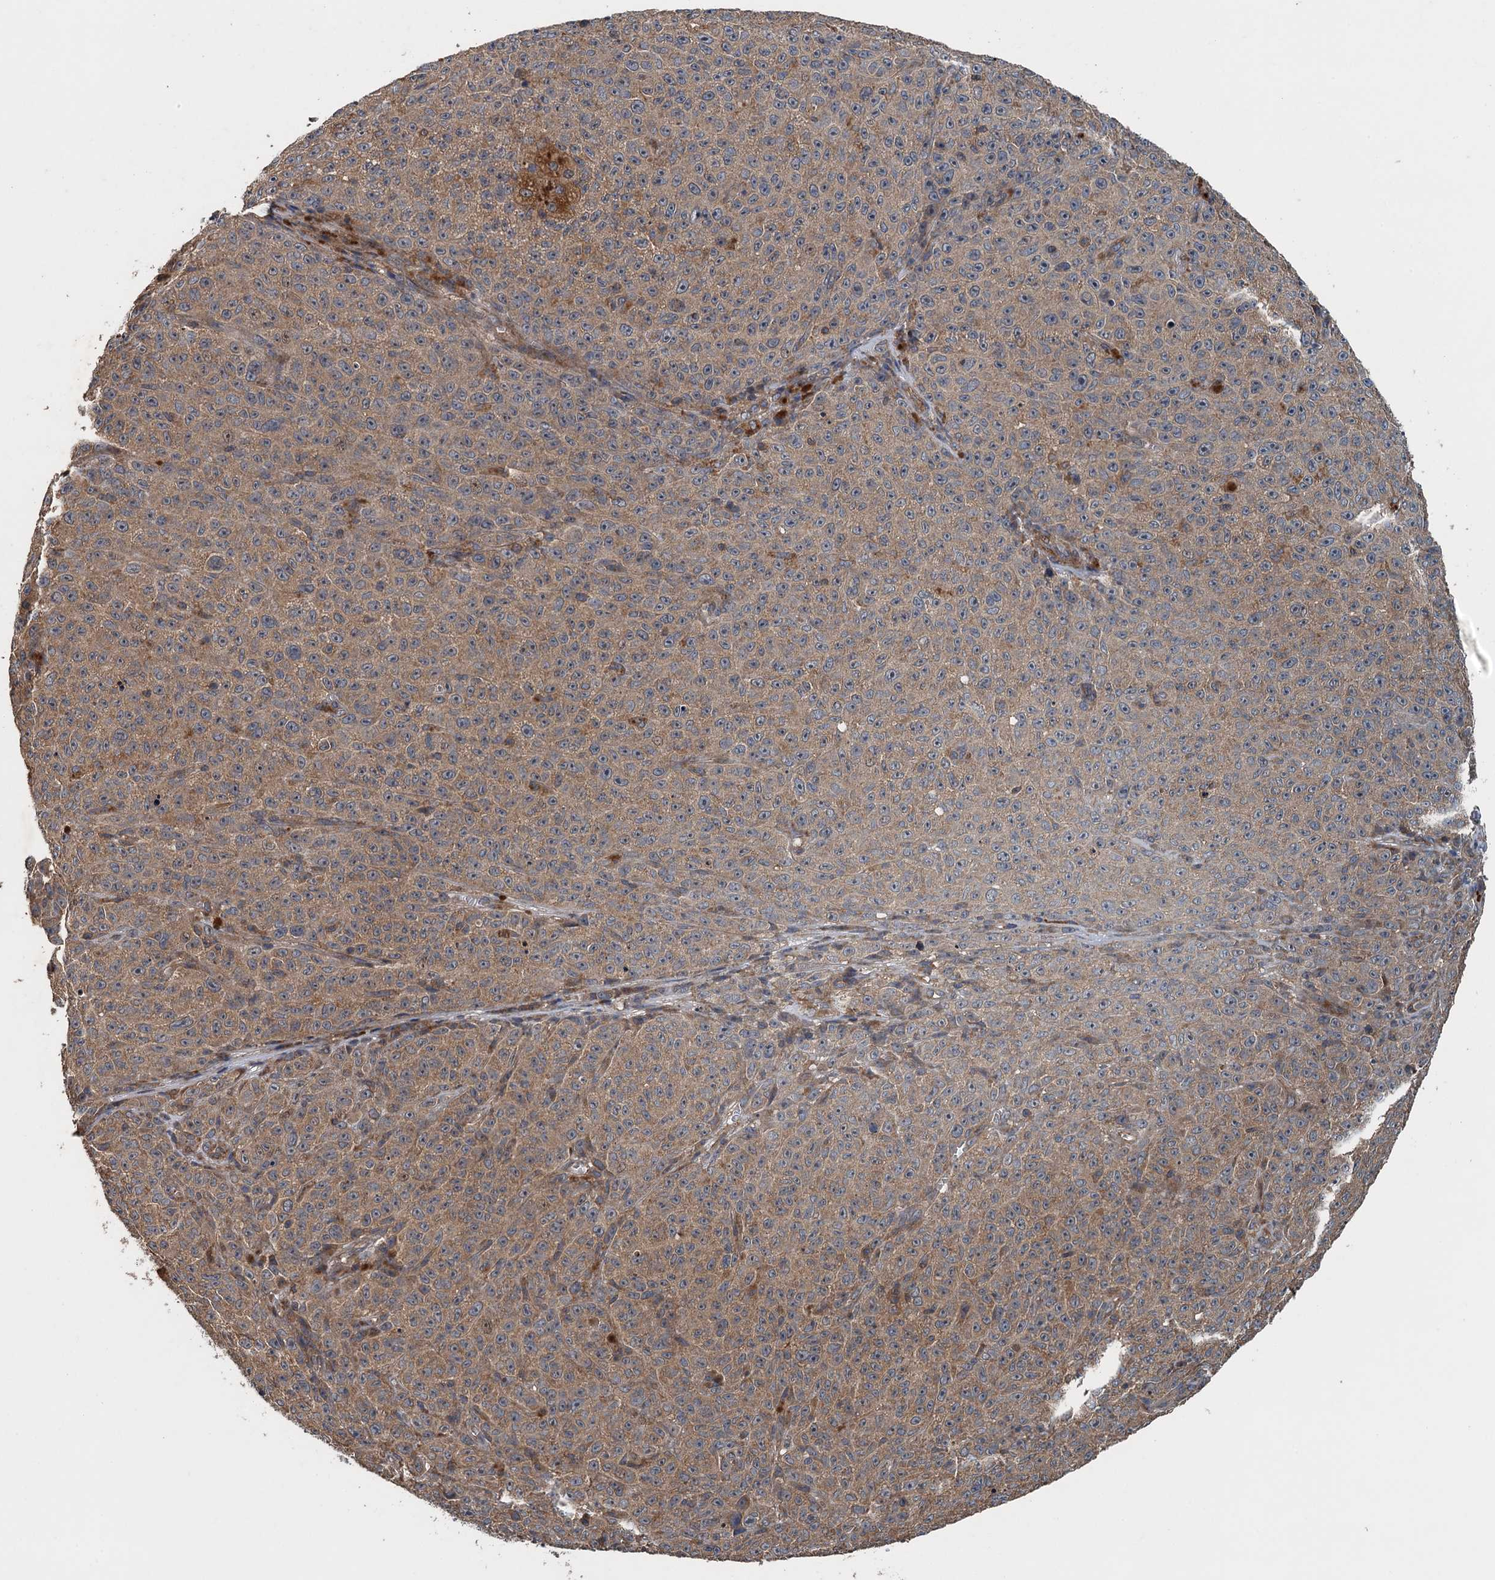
{"staining": {"intensity": "weak", "quantity": ">75%", "location": "cytoplasmic/membranous"}, "tissue": "melanoma", "cell_type": "Tumor cells", "image_type": "cancer", "snomed": [{"axis": "morphology", "description": "Malignant melanoma, NOS"}, {"axis": "topography", "description": "Skin"}], "caption": "Protein analysis of malignant melanoma tissue shows weak cytoplasmic/membranous staining in about >75% of tumor cells. (DAB = brown stain, brightfield microscopy at high magnification).", "gene": "BORCS5", "patient": {"sex": "female", "age": 82}}